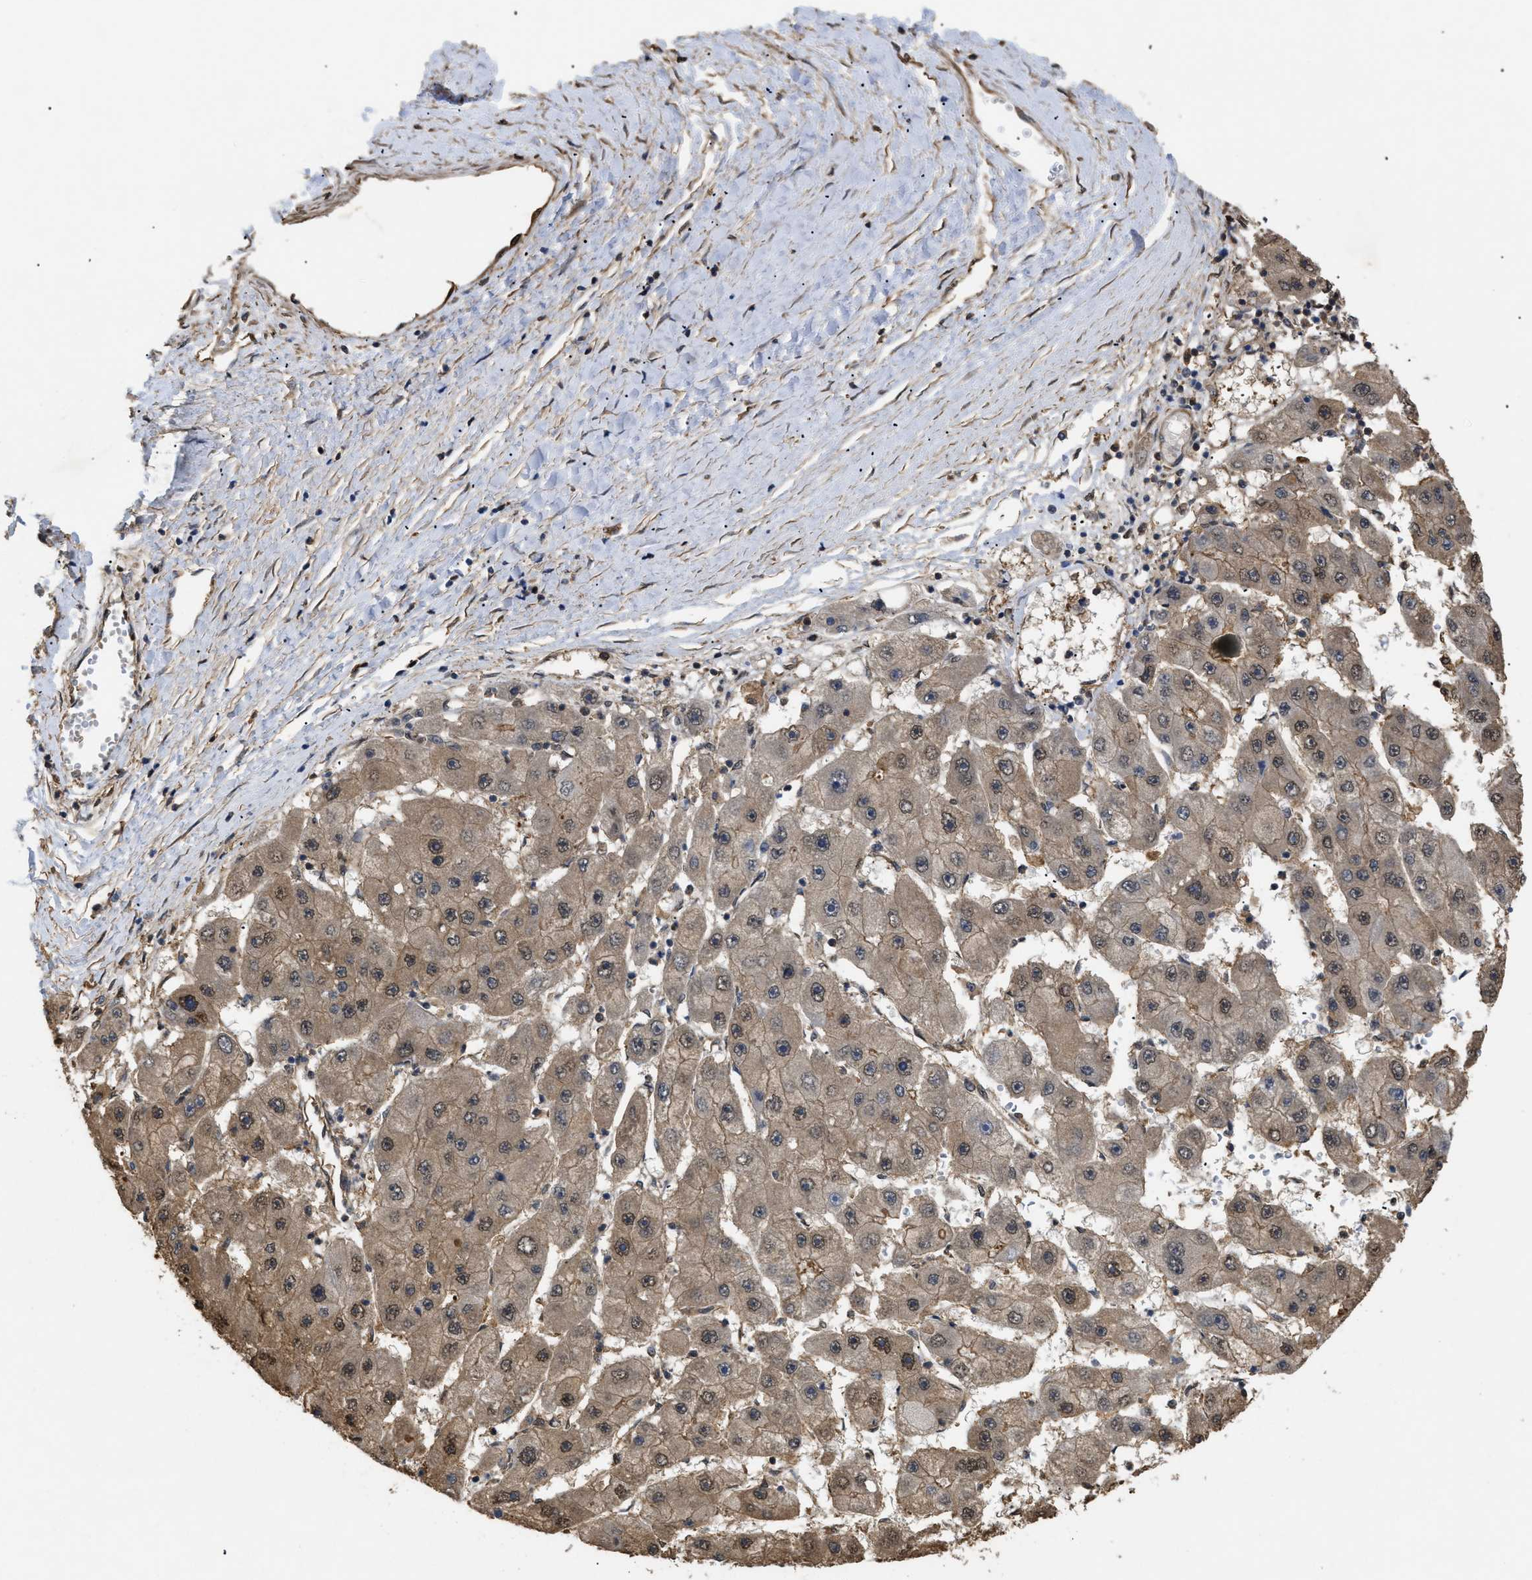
{"staining": {"intensity": "weak", "quantity": ">75%", "location": "cytoplasmic/membranous,nuclear"}, "tissue": "liver cancer", "cell_type": "Tumor cells", "image_type": "cancer", "snomed": [{"axis": "morphology", "description": "Carcinoma, Hepatocellular, NOS"}, {"axis": "topography", "description": "Liver"}], "caption": "Protein expression analysis of human liver hepatocellular carcinoma reveals weak cytoplasmic/membranous and nuclear expression in approximately >75% of tumor cells.", "gene": "CALM1", "patient": {"sex": "female", "age": 61}}